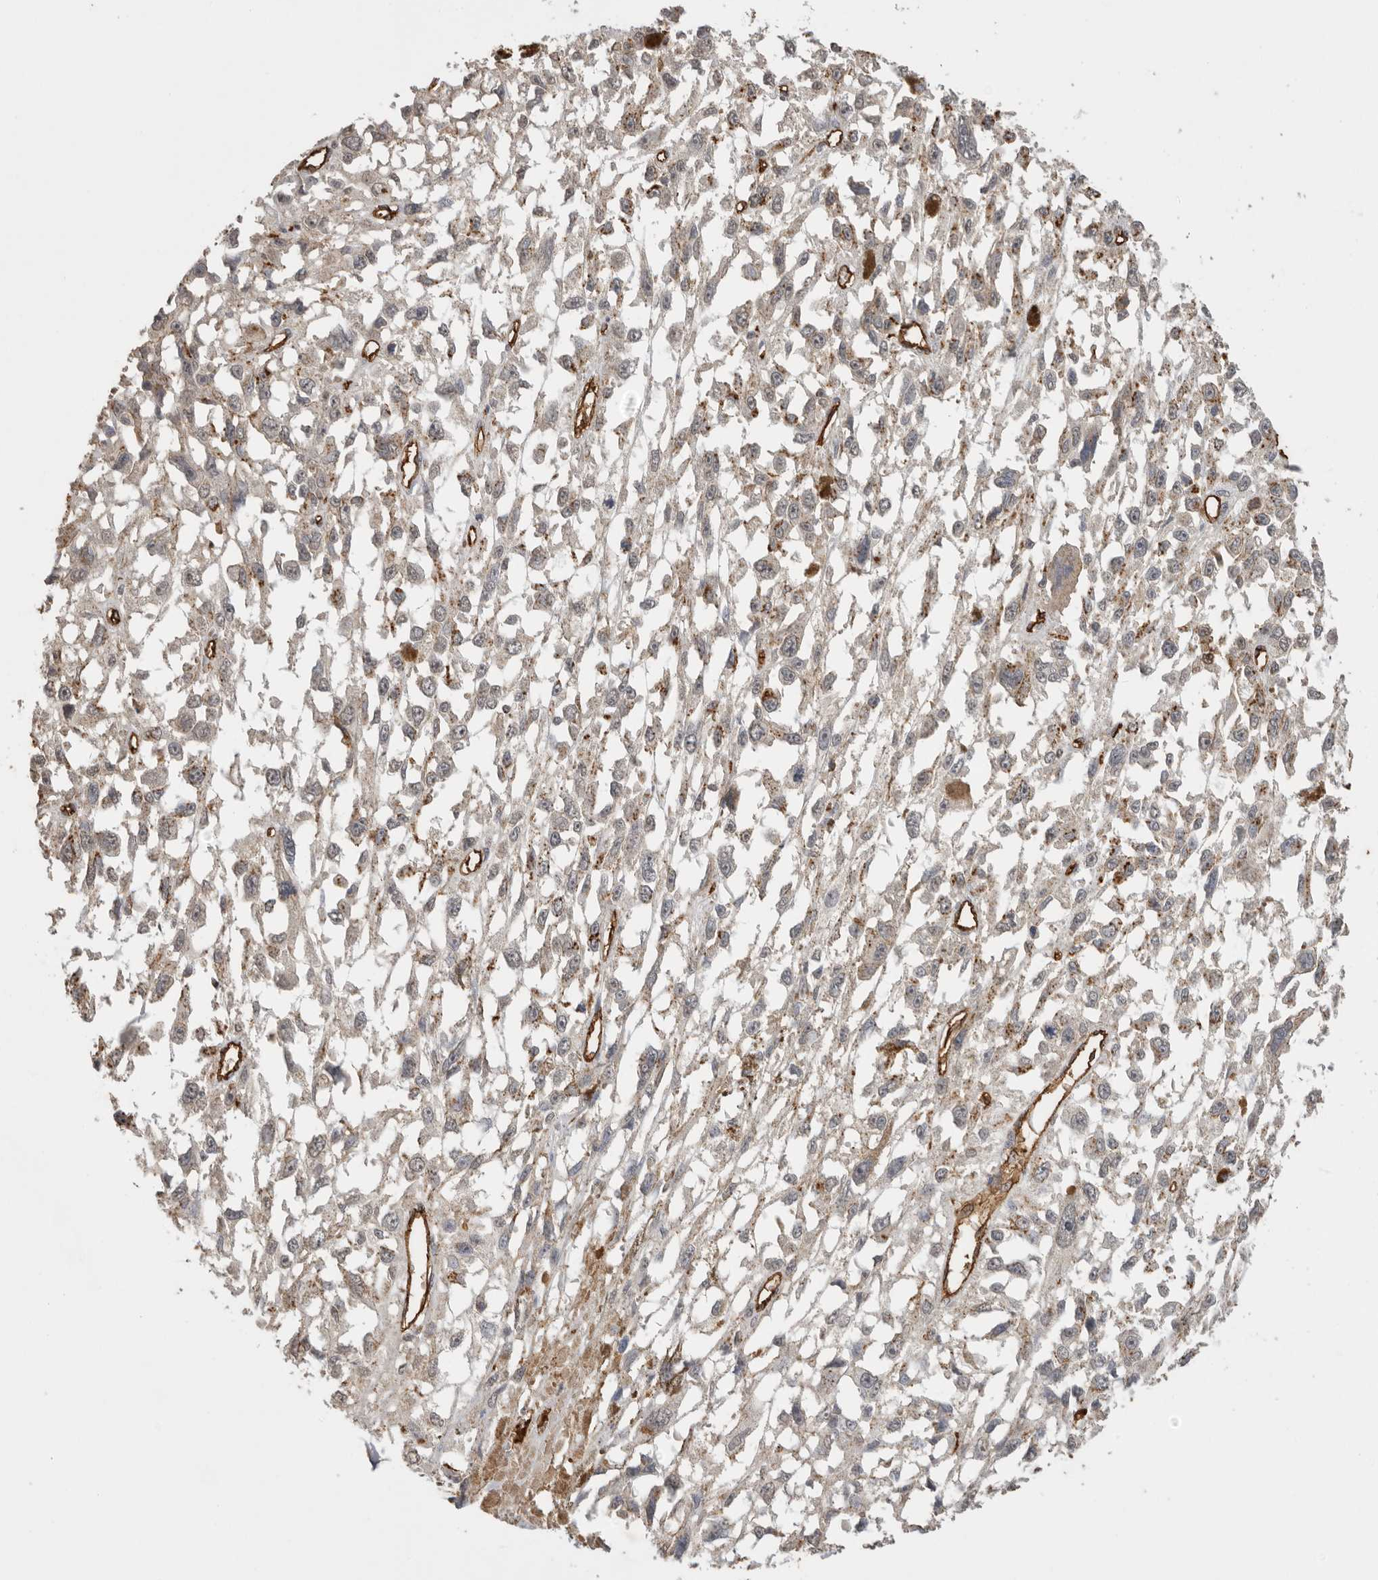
{"staining": {"intensity": "negative", "quantity": "none", "location": "none"}, "tissue": "melanoma", "cell_type": "Tumor cells", "image_type": "cancer", "snomed": [{"axis": "morphology", "description": "Malignant melanoma, Metastatic site"}, {"axis": "topography", "description": "Lymph node"}], "caption": "Immunohistochemical staining of melanoma demonstrates no significant staining in tumor cells. (DAB (3,3'-diaminobenzidine) immunohistochemistry with hematoxylin counter stain).", "gene": "IL27", "patient": {"sex": "male", "age": 59}}